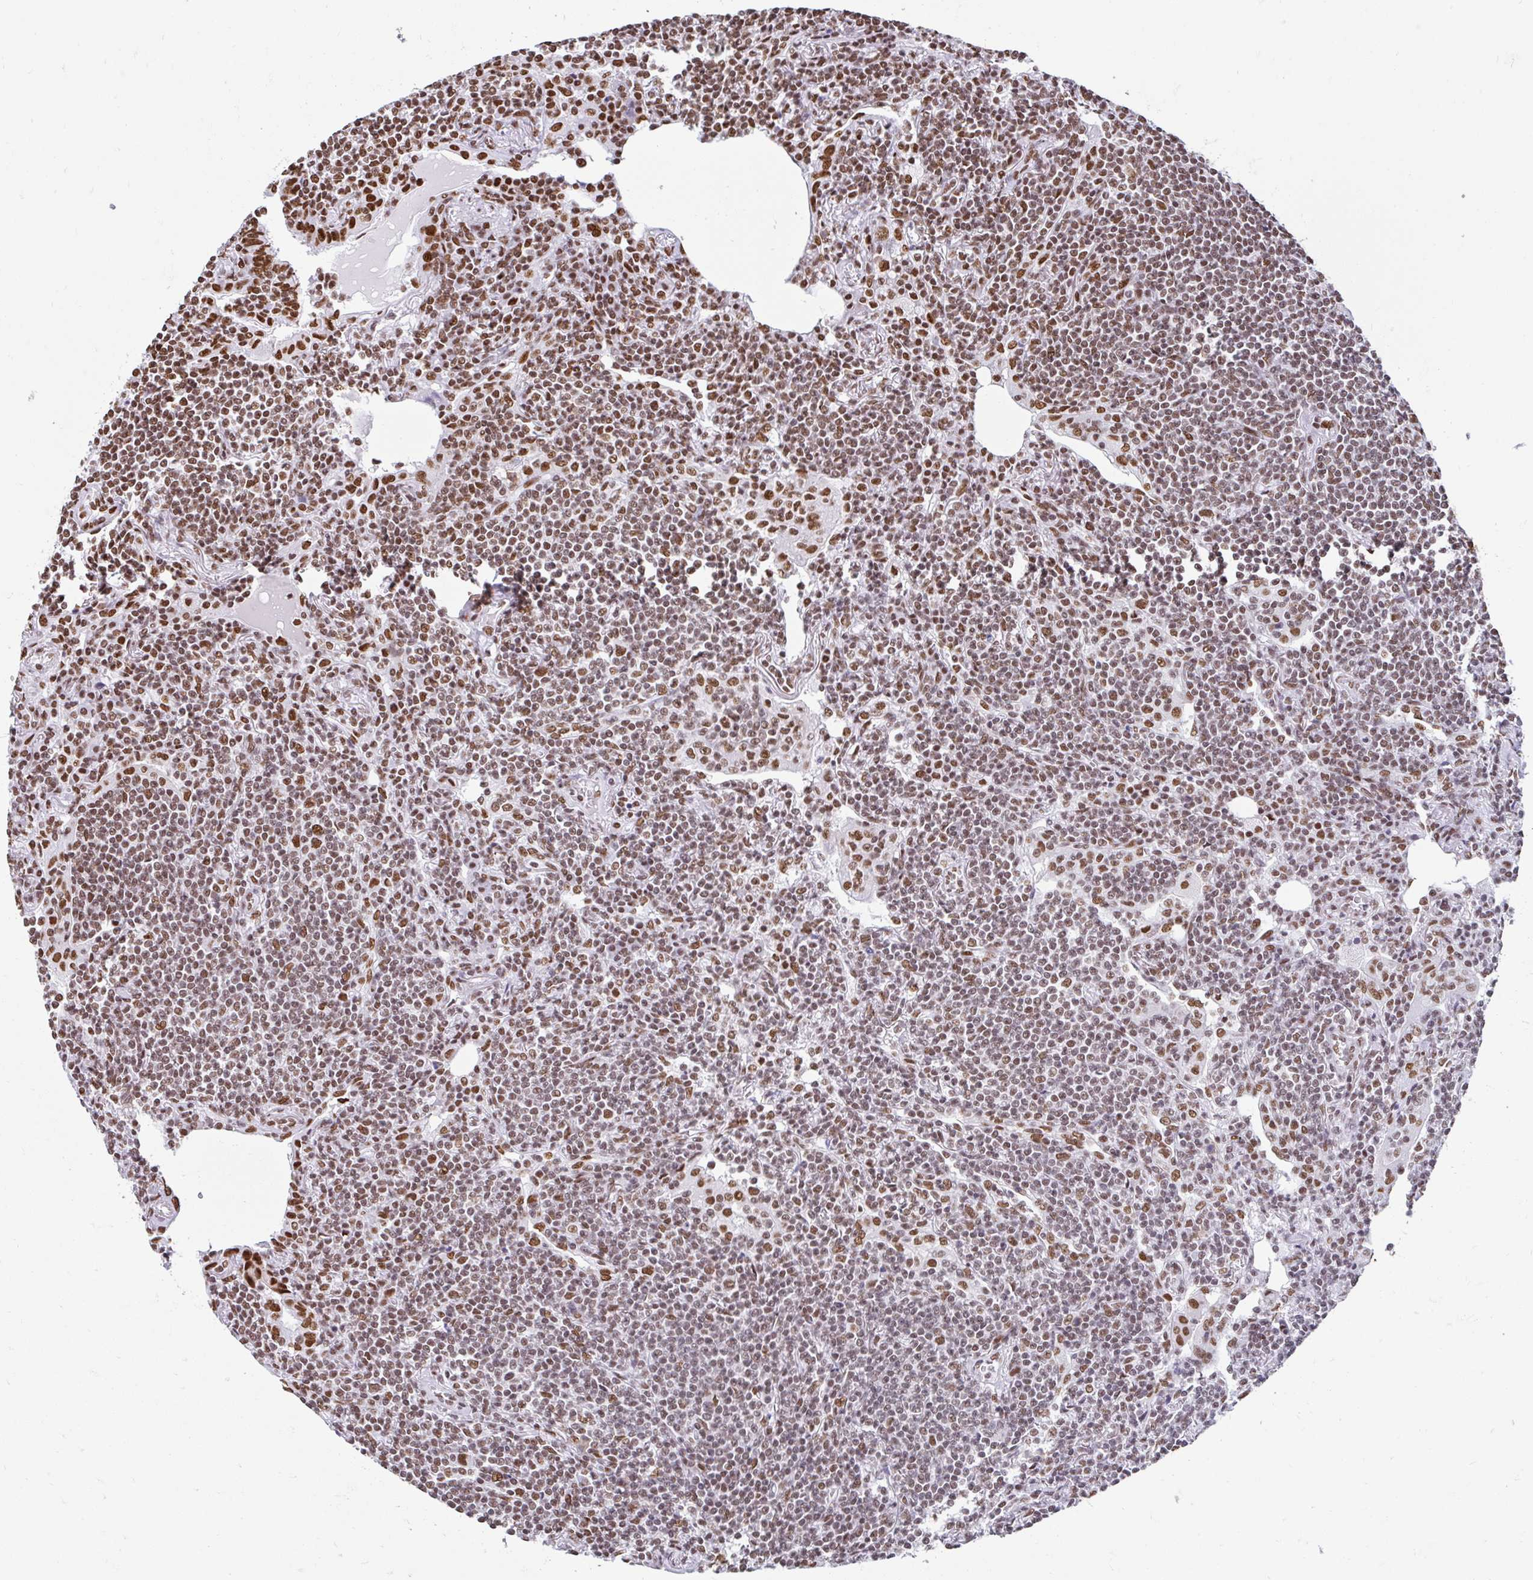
{"staining": {"intensity": "moderate", "quantity": ">75%", "location": "nuclear"}, "tissue": "lymphoma", "cell_type": "Tumor cells", "image_type": "cancer", "snomed": [{"axis": "morphology", "description": "Malignant lymphoma, non-Hodgkin's type, Low grade"}, {"axis": "topography", "description": "Lung"}], "caption": "This is an image of immunohistochemistry (IHC) staining of lymphoma, which shows moderate staining in the nuclear of tumor cells.", "gene": "KHDRBS1", "patient": {"sex": "female", "age": 71}}